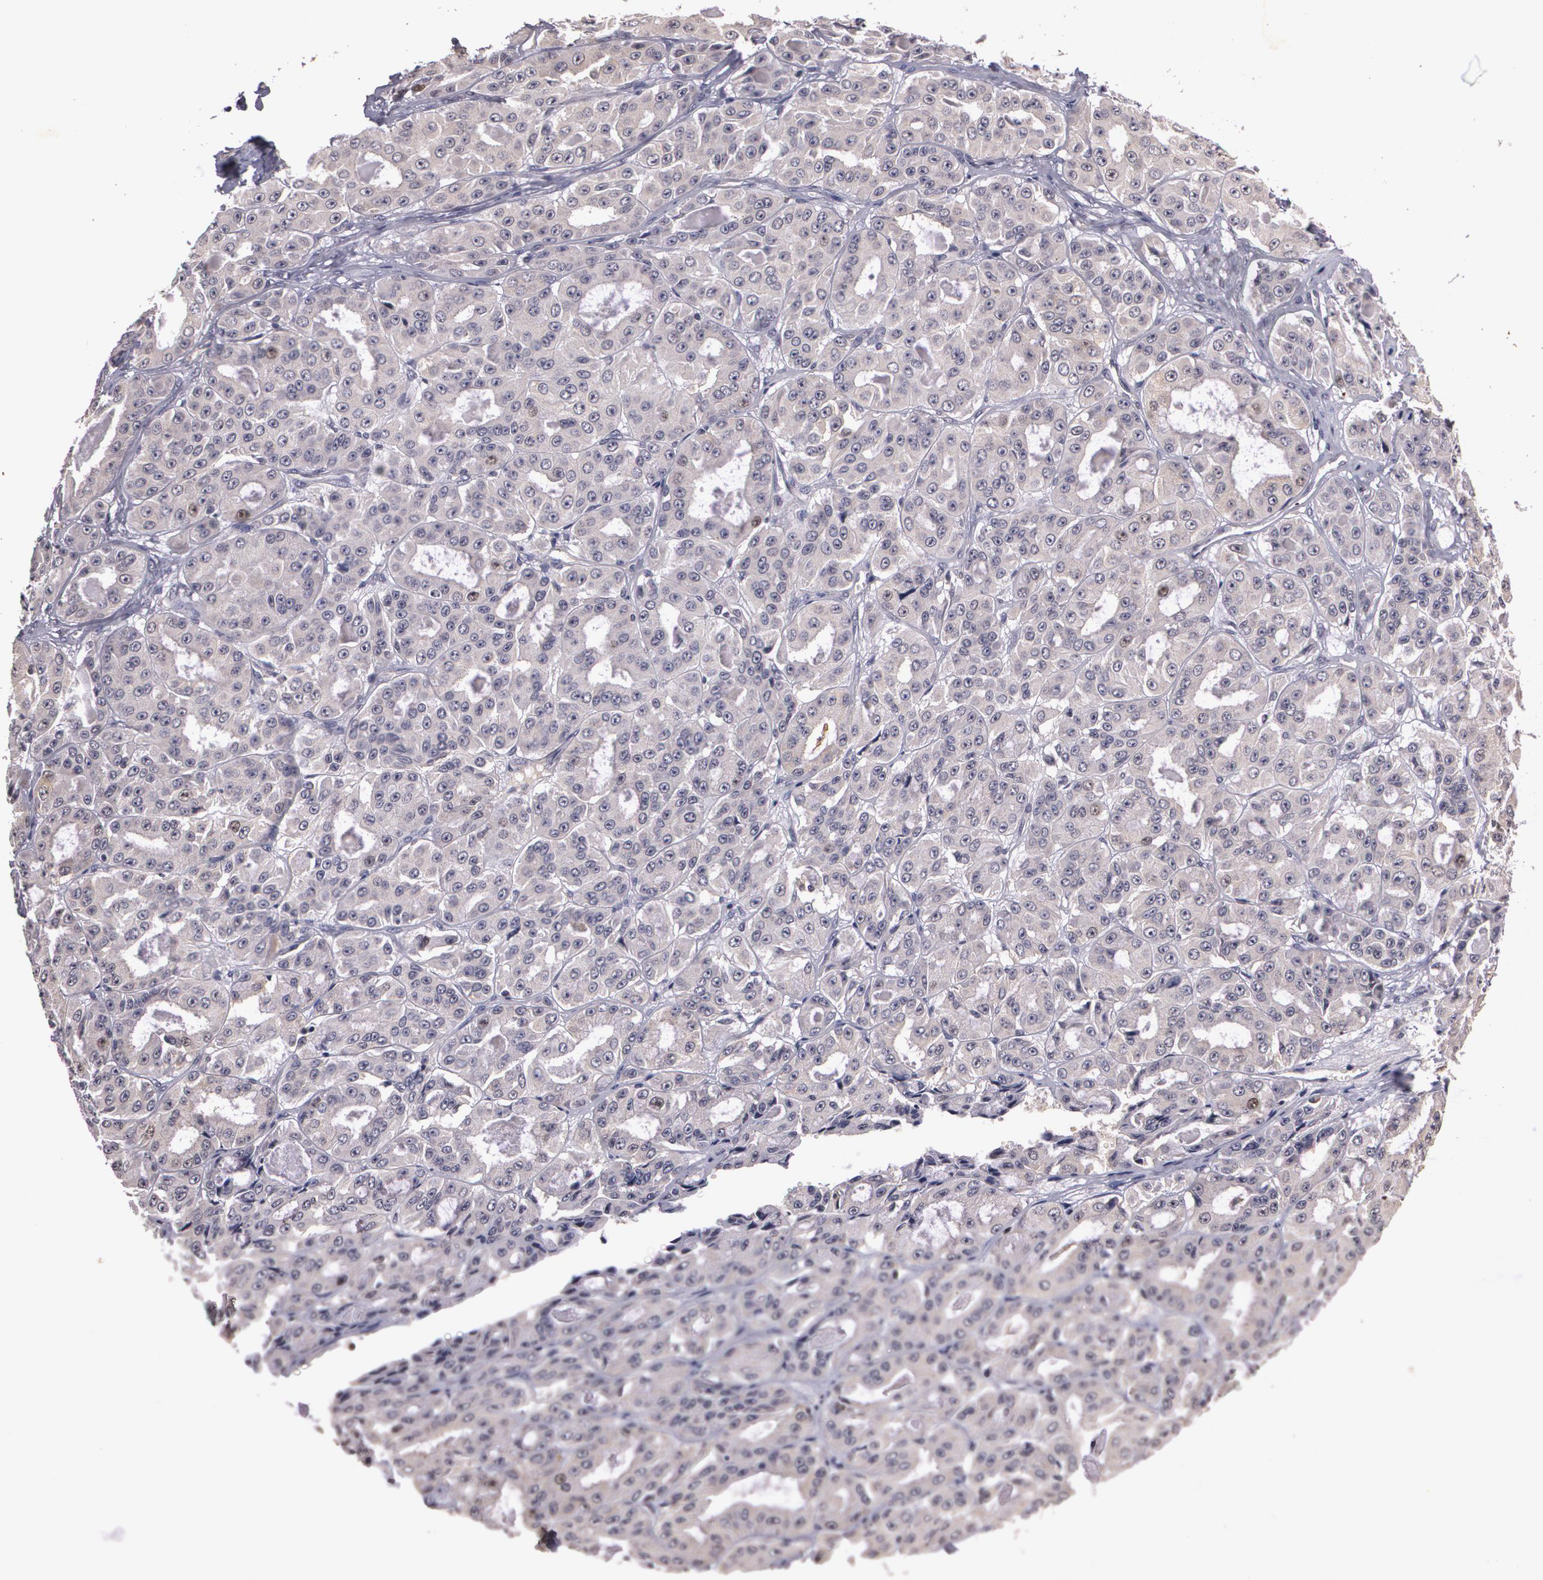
{"staining": {"intensity": "weak", "quantity": "<25%", "location": "nuclear"}, "tissue": "ovarian cancer", "cell_type": "Tumor cells", "image_type": "cancer", "snomed": [{"axis": "morphology", "description": "Carcinoma, endometroid"}, {"axis": "topography", "description": "Ovary"}], "caption": "Immunohistochemical staining of human endometroid carcinoma (ovarian) exhibits no significant expression in tumor cells.", "gene": "BRCA1", "patient": {"sex": "female", "age": 61}}